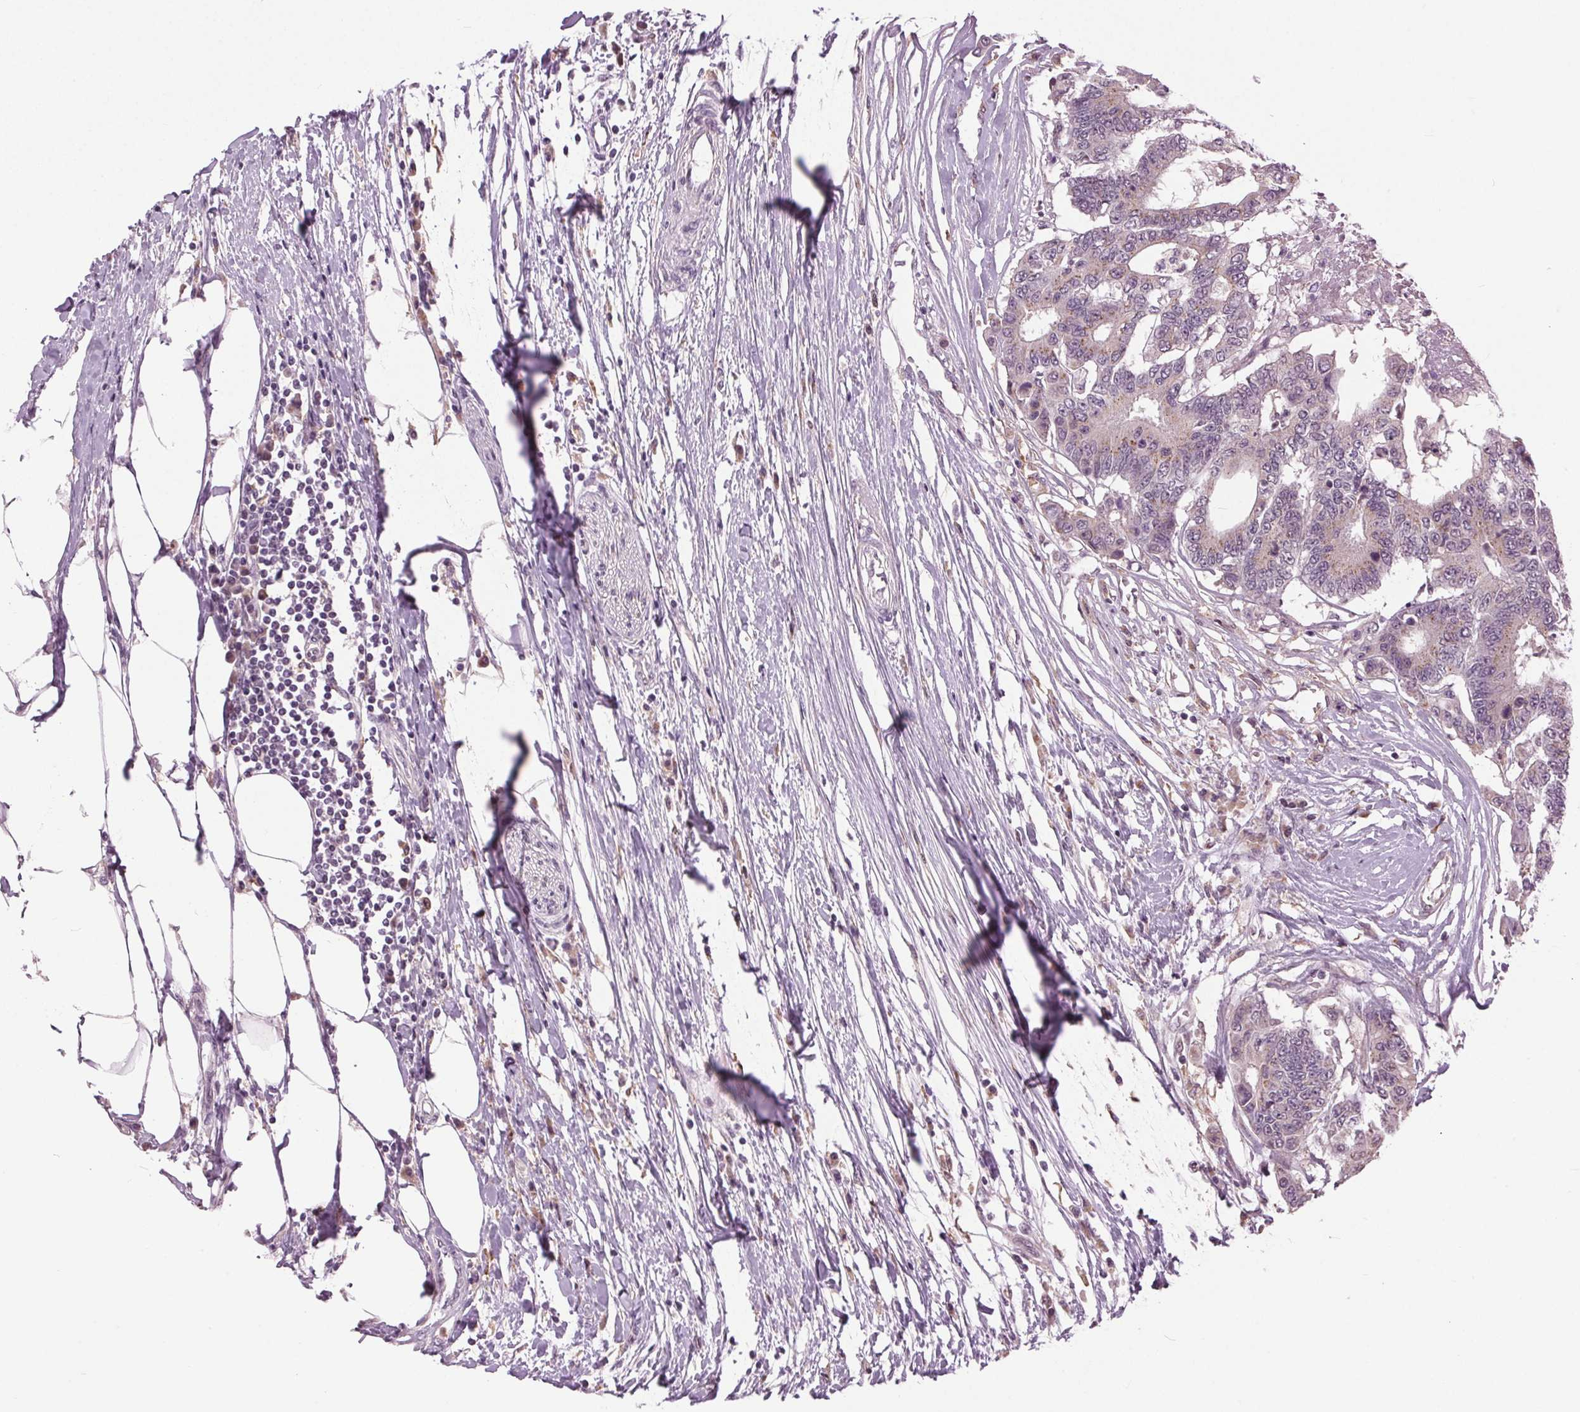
{"staining": {"intensity": "weak", "quantity": "<25%", "location": "cytoplasmic/membranous"}, "tissue": "colorectal cancer", "cell_type": "Tumor cells", "image_type": "cancer", "snomed": [{"axis": "morphology", "description": "Adenocarcinoma, NOS"}, {"axis": "topography", "description": "Colon"}], "caption": "Photomicrograph shows no significant protein expression in tumor cells of colorectal cancer.", "gene": "BSDC1", "patient": {"sex": "female", "age": 48}}